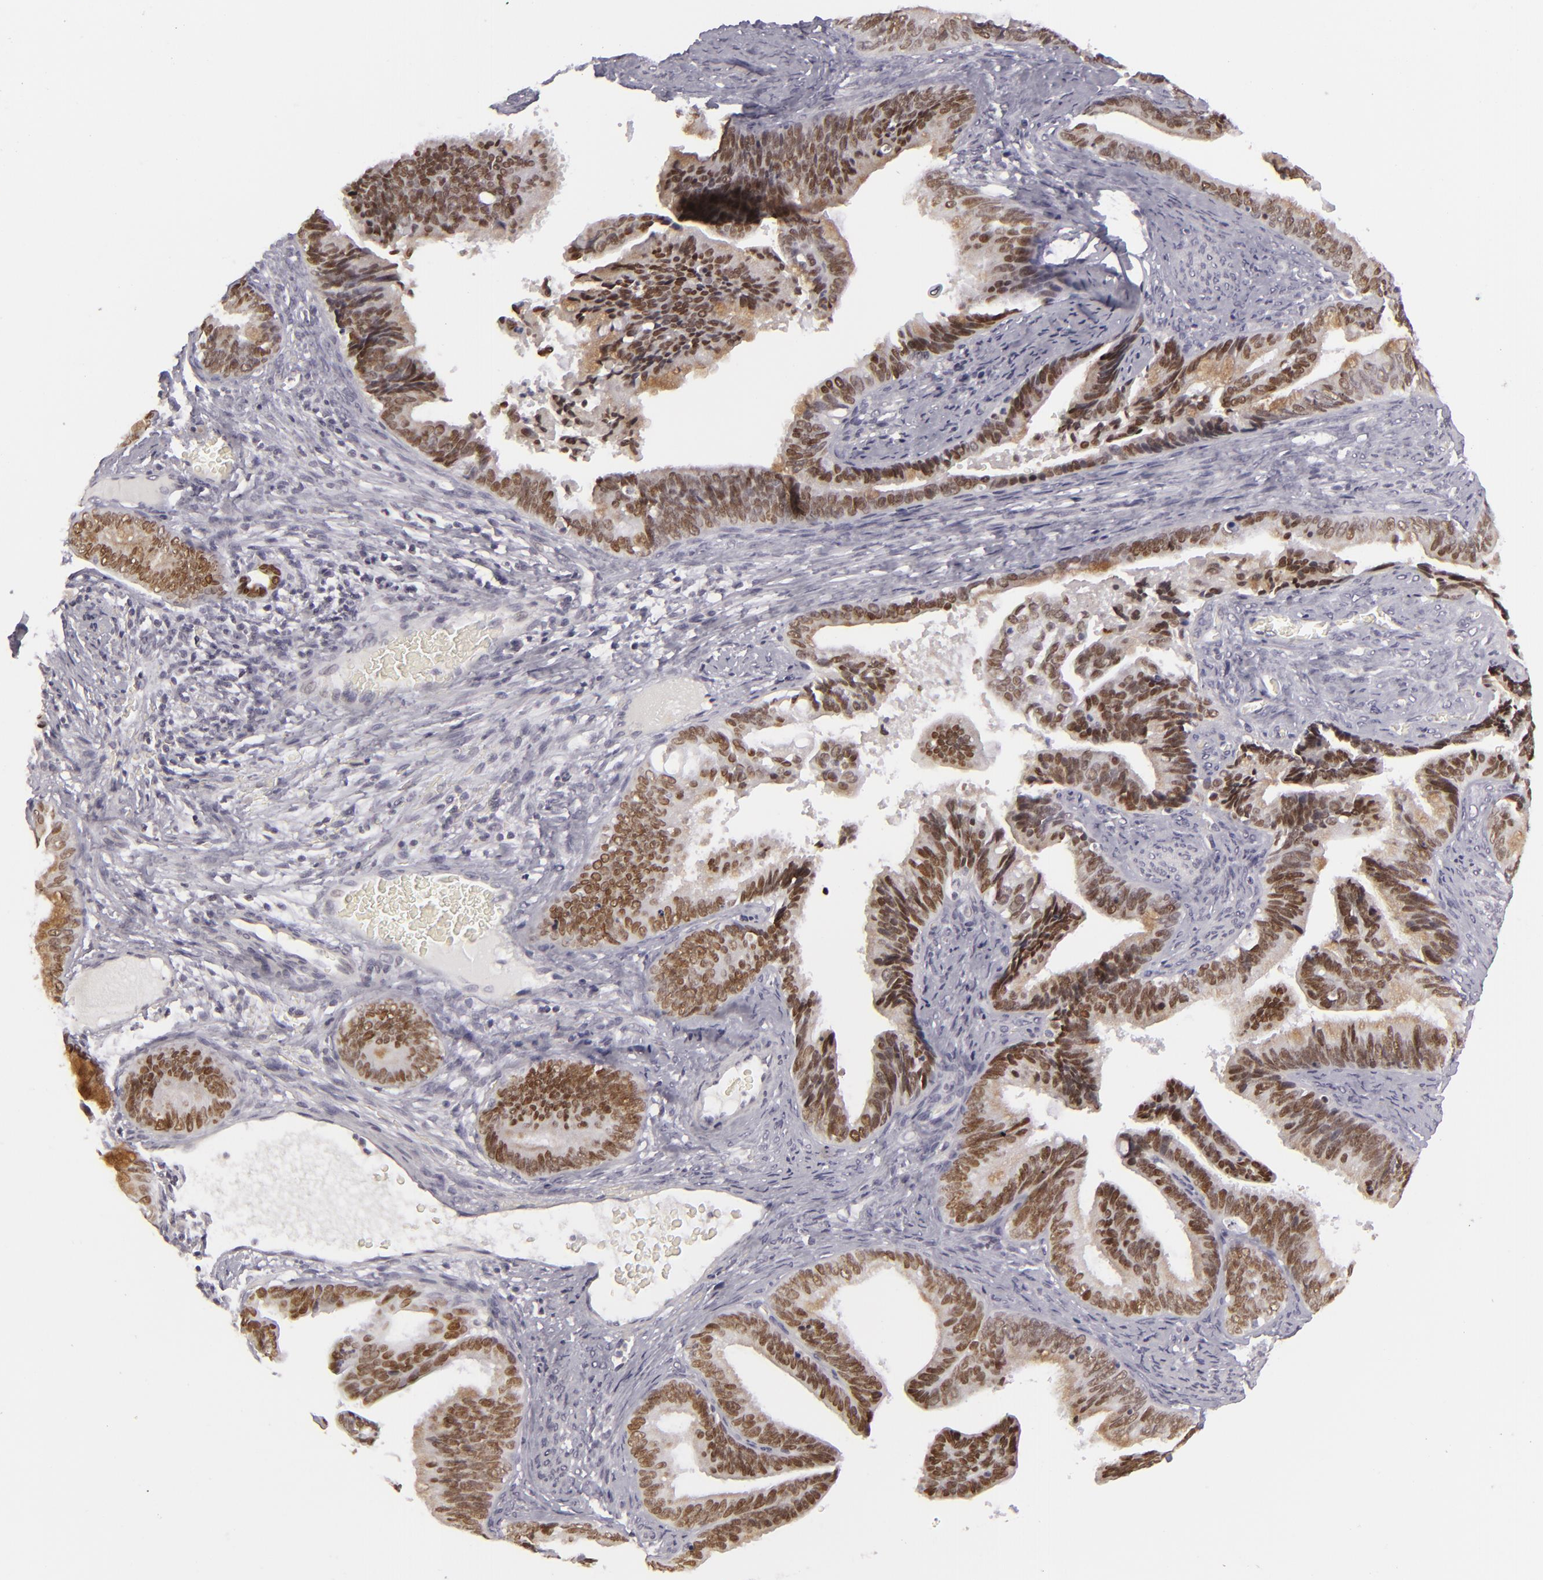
{"staining": {"intensity": "strong", "quantity": ">75%", "location": "nuclear"}, "tissue": "cervical cancer", "cell_type": "Tumor cells", "image_type": "cancer", "snomed": [{"axis": "morphology", "description": "Adenocarcinoma, NOS"}, {"axis": "topography", "description": "Cervix"}], "caption": "Protein expression analysis of human adenocarcinoma (cervical) reveals strong nuclear expression in approximately >75% of tumor cells.", "gene": "SIX1", "patient": {"sex": "female", "age": 47}}